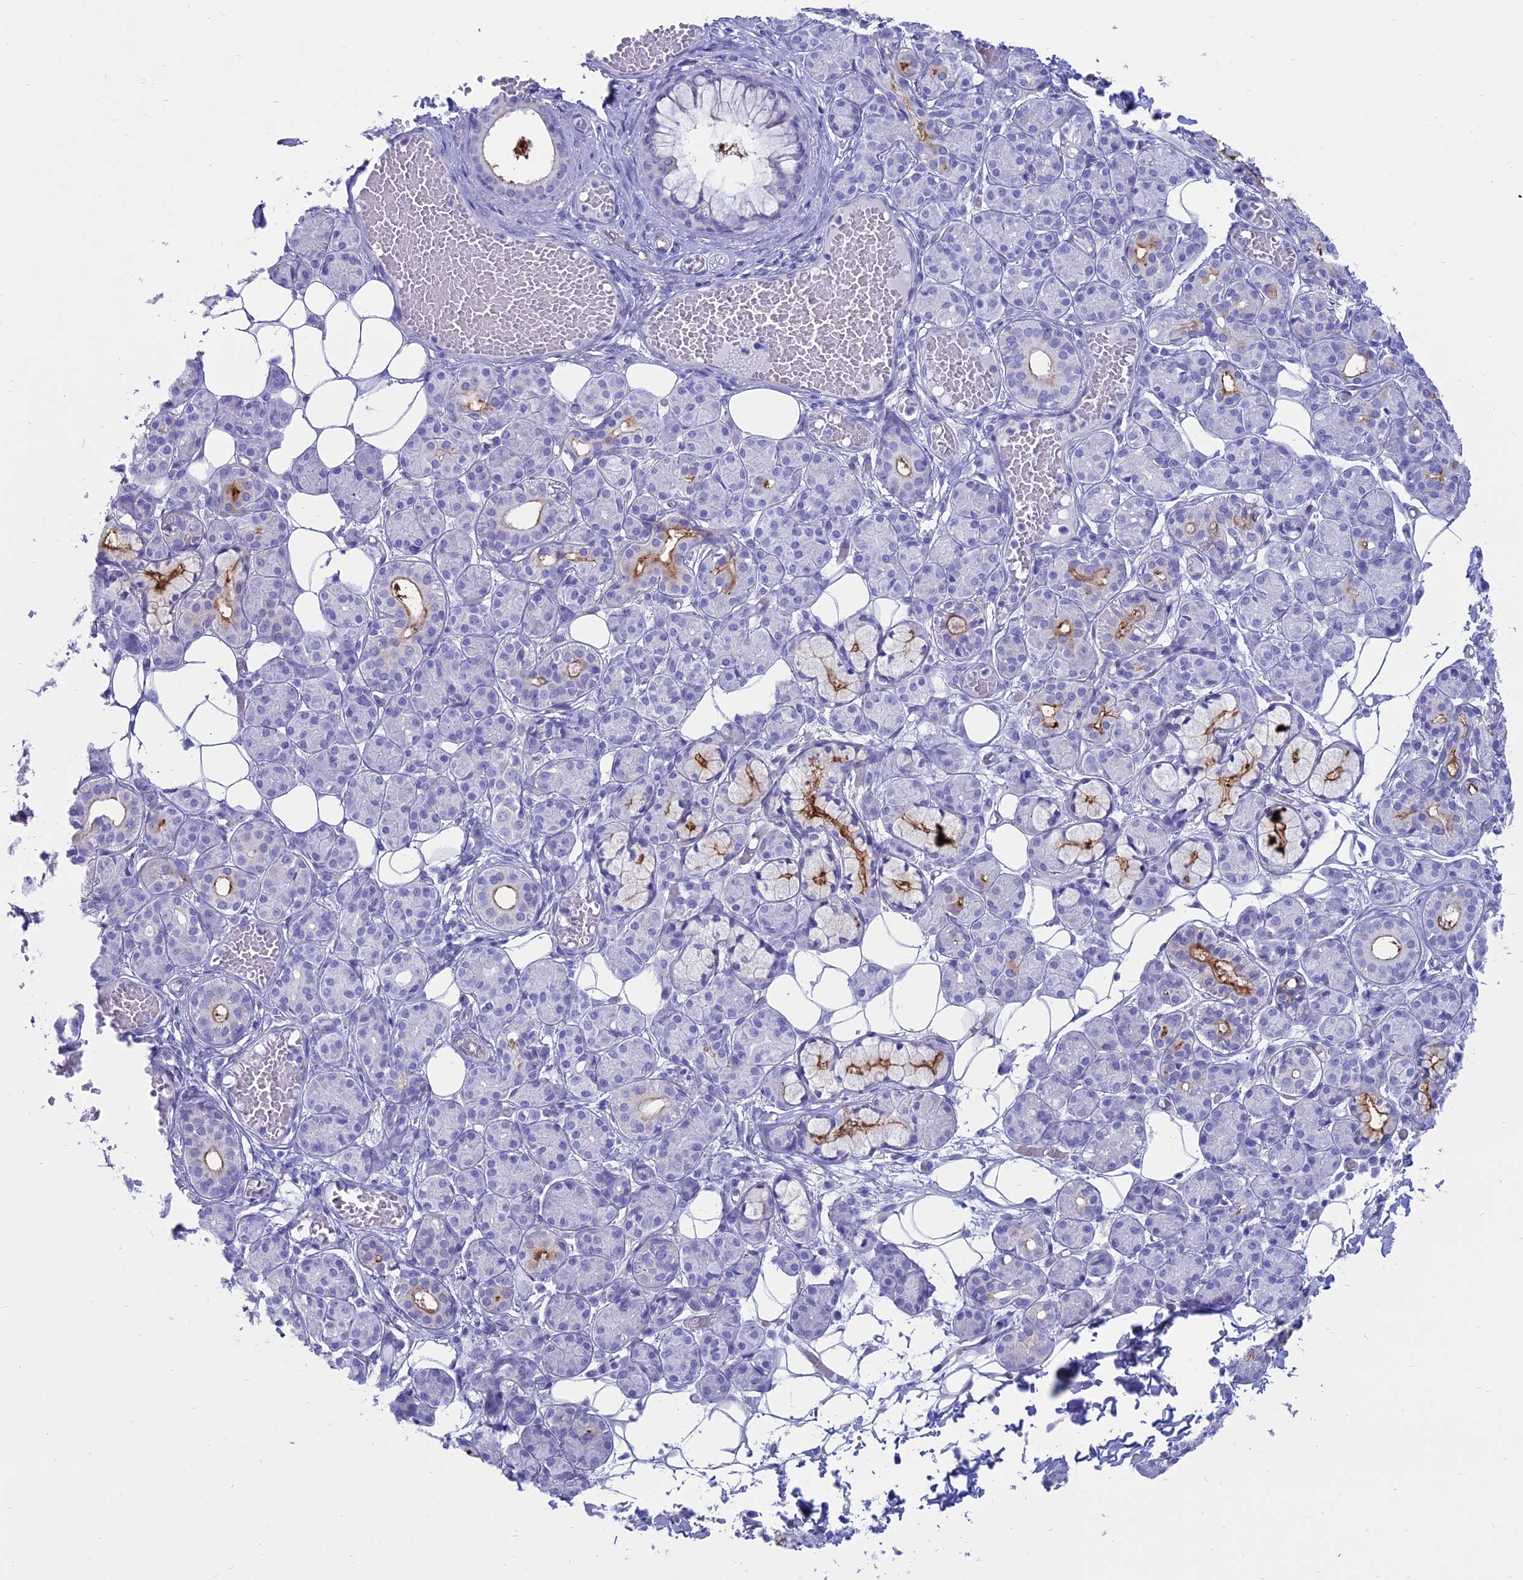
{"staining": {"intensity": "strong", "quantity": "<25%", "location": "cytoplasmic/membranous"}, "tissue": "salivary gland", "cell_type": "Glandular cells", "image_type": "normal", "snomed": [{"axis": "morphology", "description": "Normal tissue, NOS"}, {"axis": "topography", "description": "Salivary gland"}], "caption": "The image exhibits immunohistochemical staining of benign salivary gland. There is strong cytoplasmic/membranous staining is seen in about <25% of glandular cells.", "gene": "OR2AE1", "patient": {"sex": "male", "age": 63}}